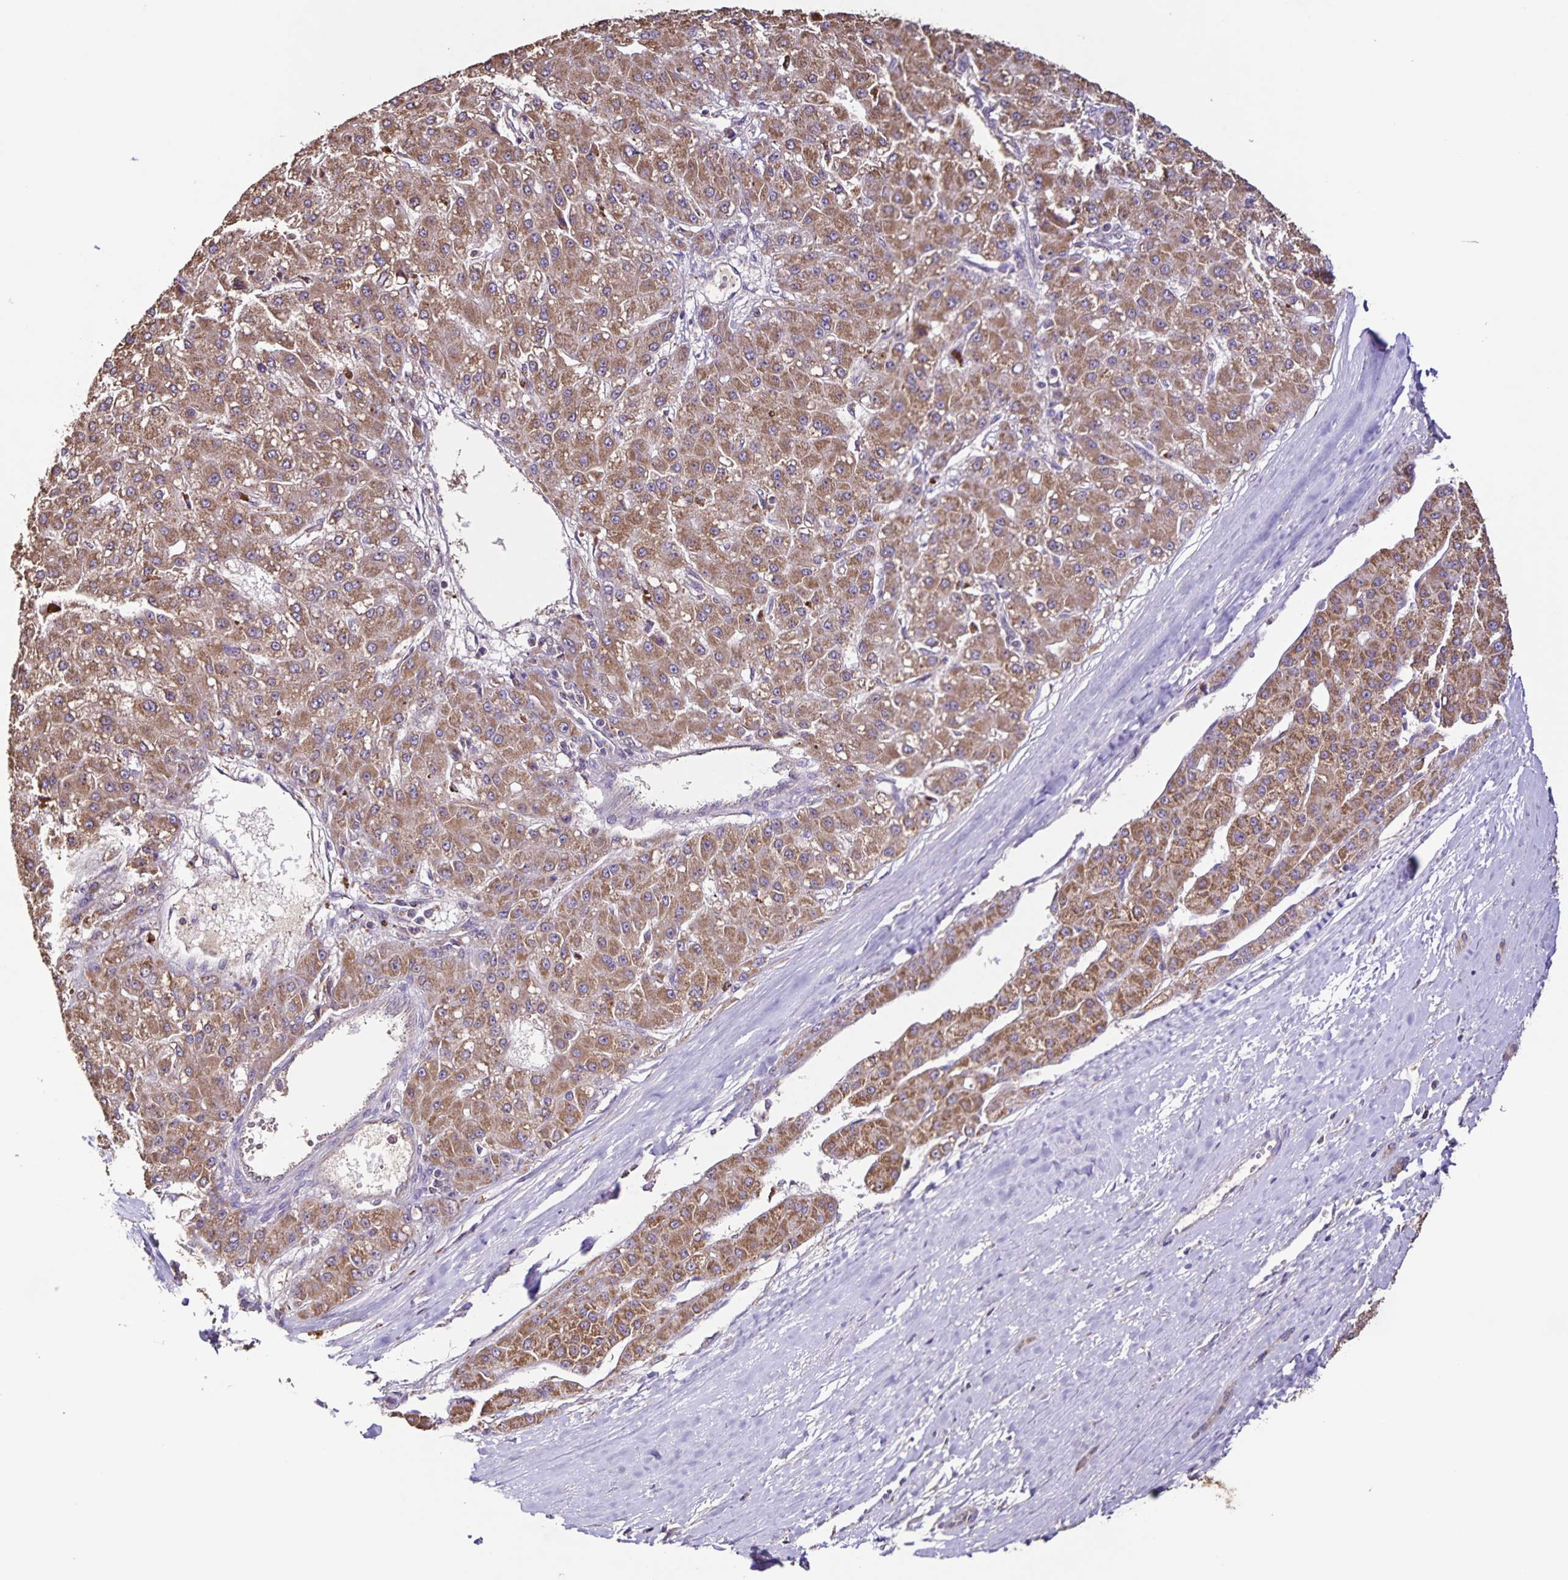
{"staining": {"intensity": "moderate", "quantity": ">75%", "location": "cytoplasmic/membranous"}, "tissue": "liver cancer", "cell_type": "Tumor cells", "image_type": "cancer", "snomed": [{"axis": "morphology", "description": "Carcinoma, Hepatocellular, NOS"}, {"axis": "topography", "description": "Liver"}], "caption": "A brown stain labels moderate cytoplasmic/membranous positivity of a protein in hepatocellular carcinoma (liver) tumor cells. The protein is shown in brown color, while the nuclei are stained blue.", "gene": "MAN1A1", "patient": {"sex": "male", "age": 67}}